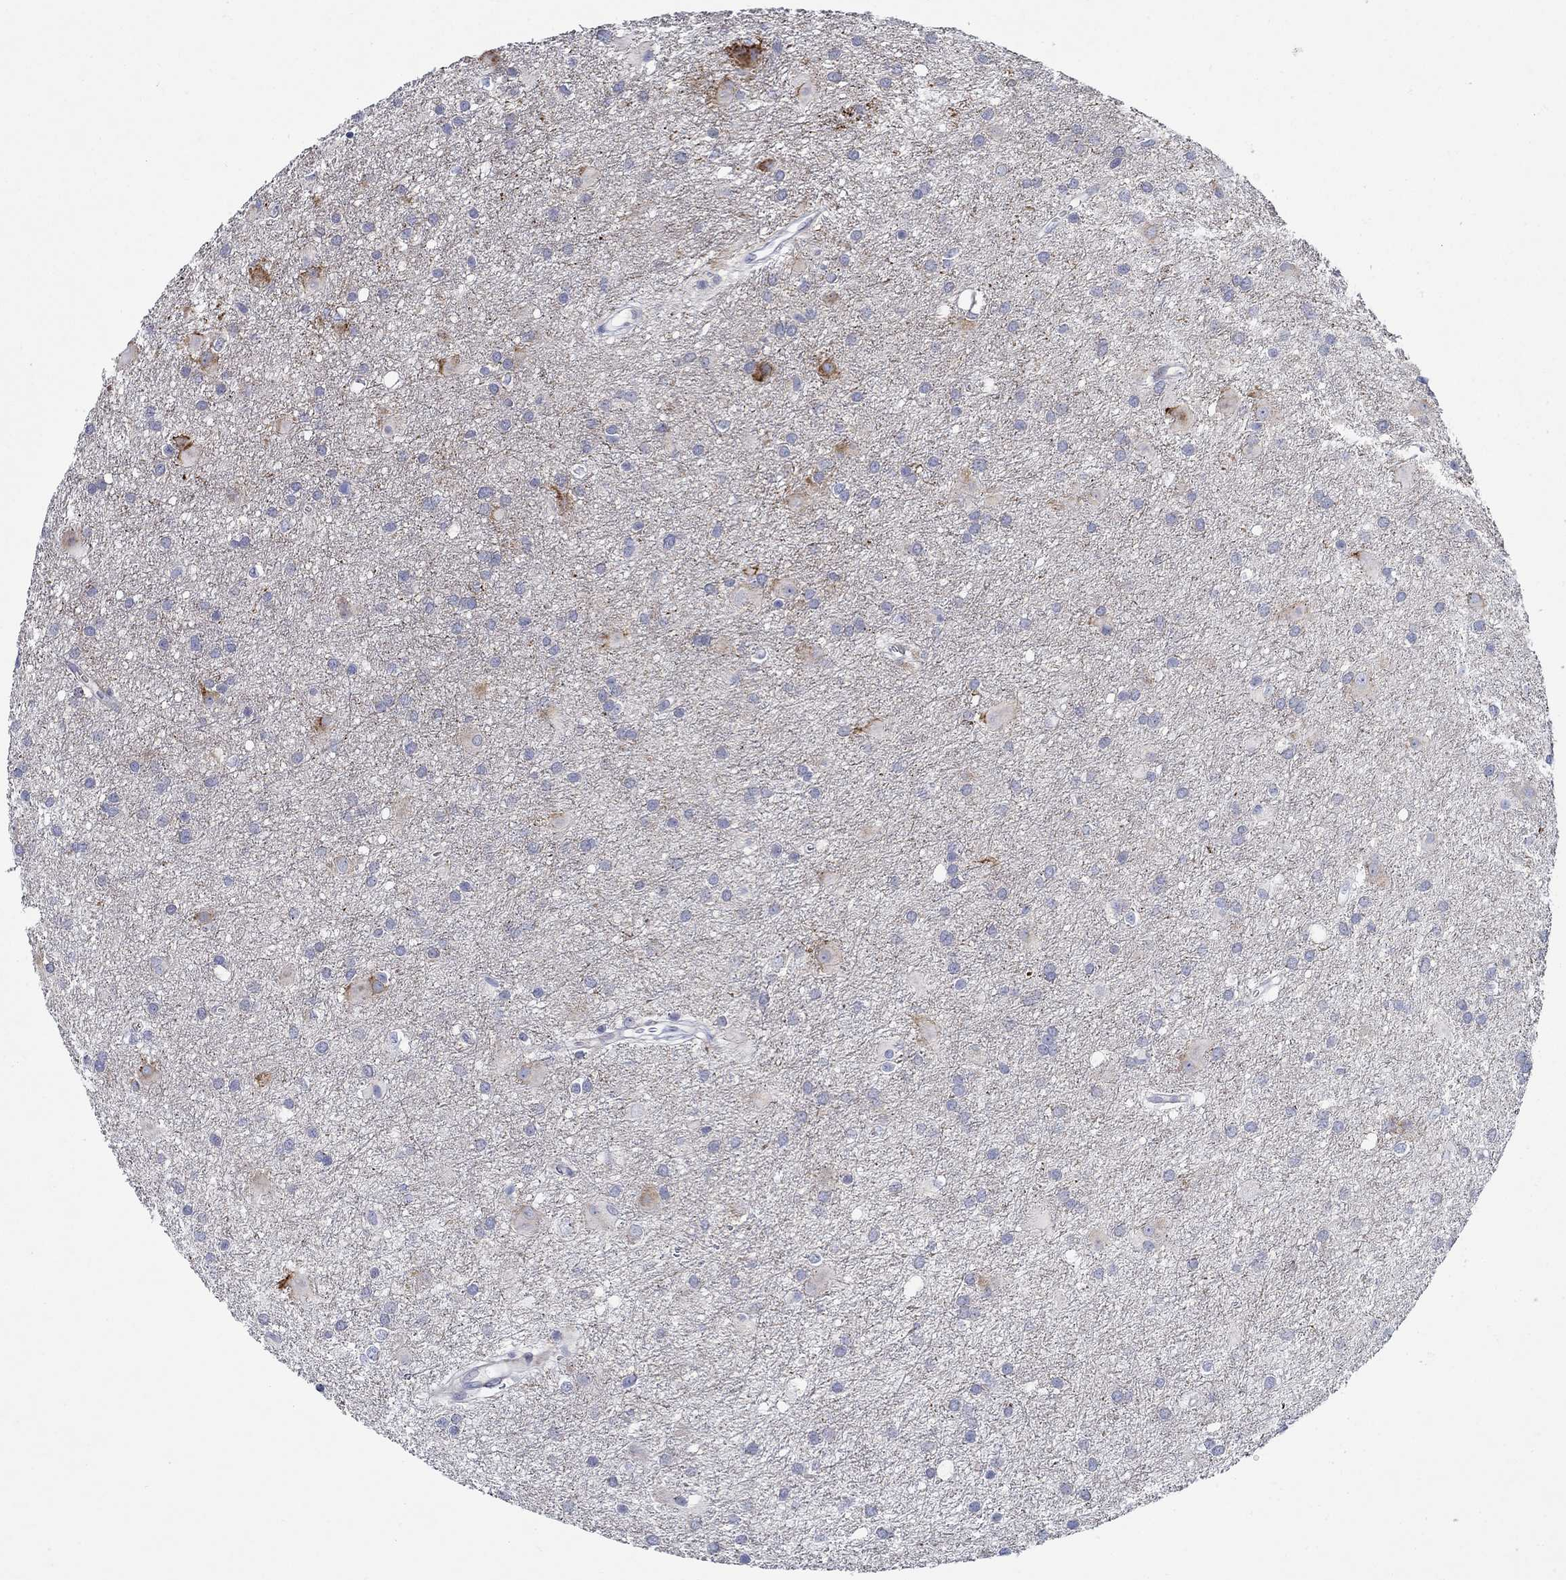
{"staining": {"intensity": "negative", "quantity": "none", "location": "none"}, "tissue": "glioma", "cell_type": "Tumor cells", "image_type": "cancer", "snomed": [{"axis": "morphology", "description": "Glioma, malignant, Low grade"}, {"axis": "topography", "description": "Brain"}], "caption": "Immunohistochemical staining of human malignant glioma (low-grade) displays no significant staining in tumor cells.", "gene": "MC2R", "patient": {"sex": "male", "age": 58}}